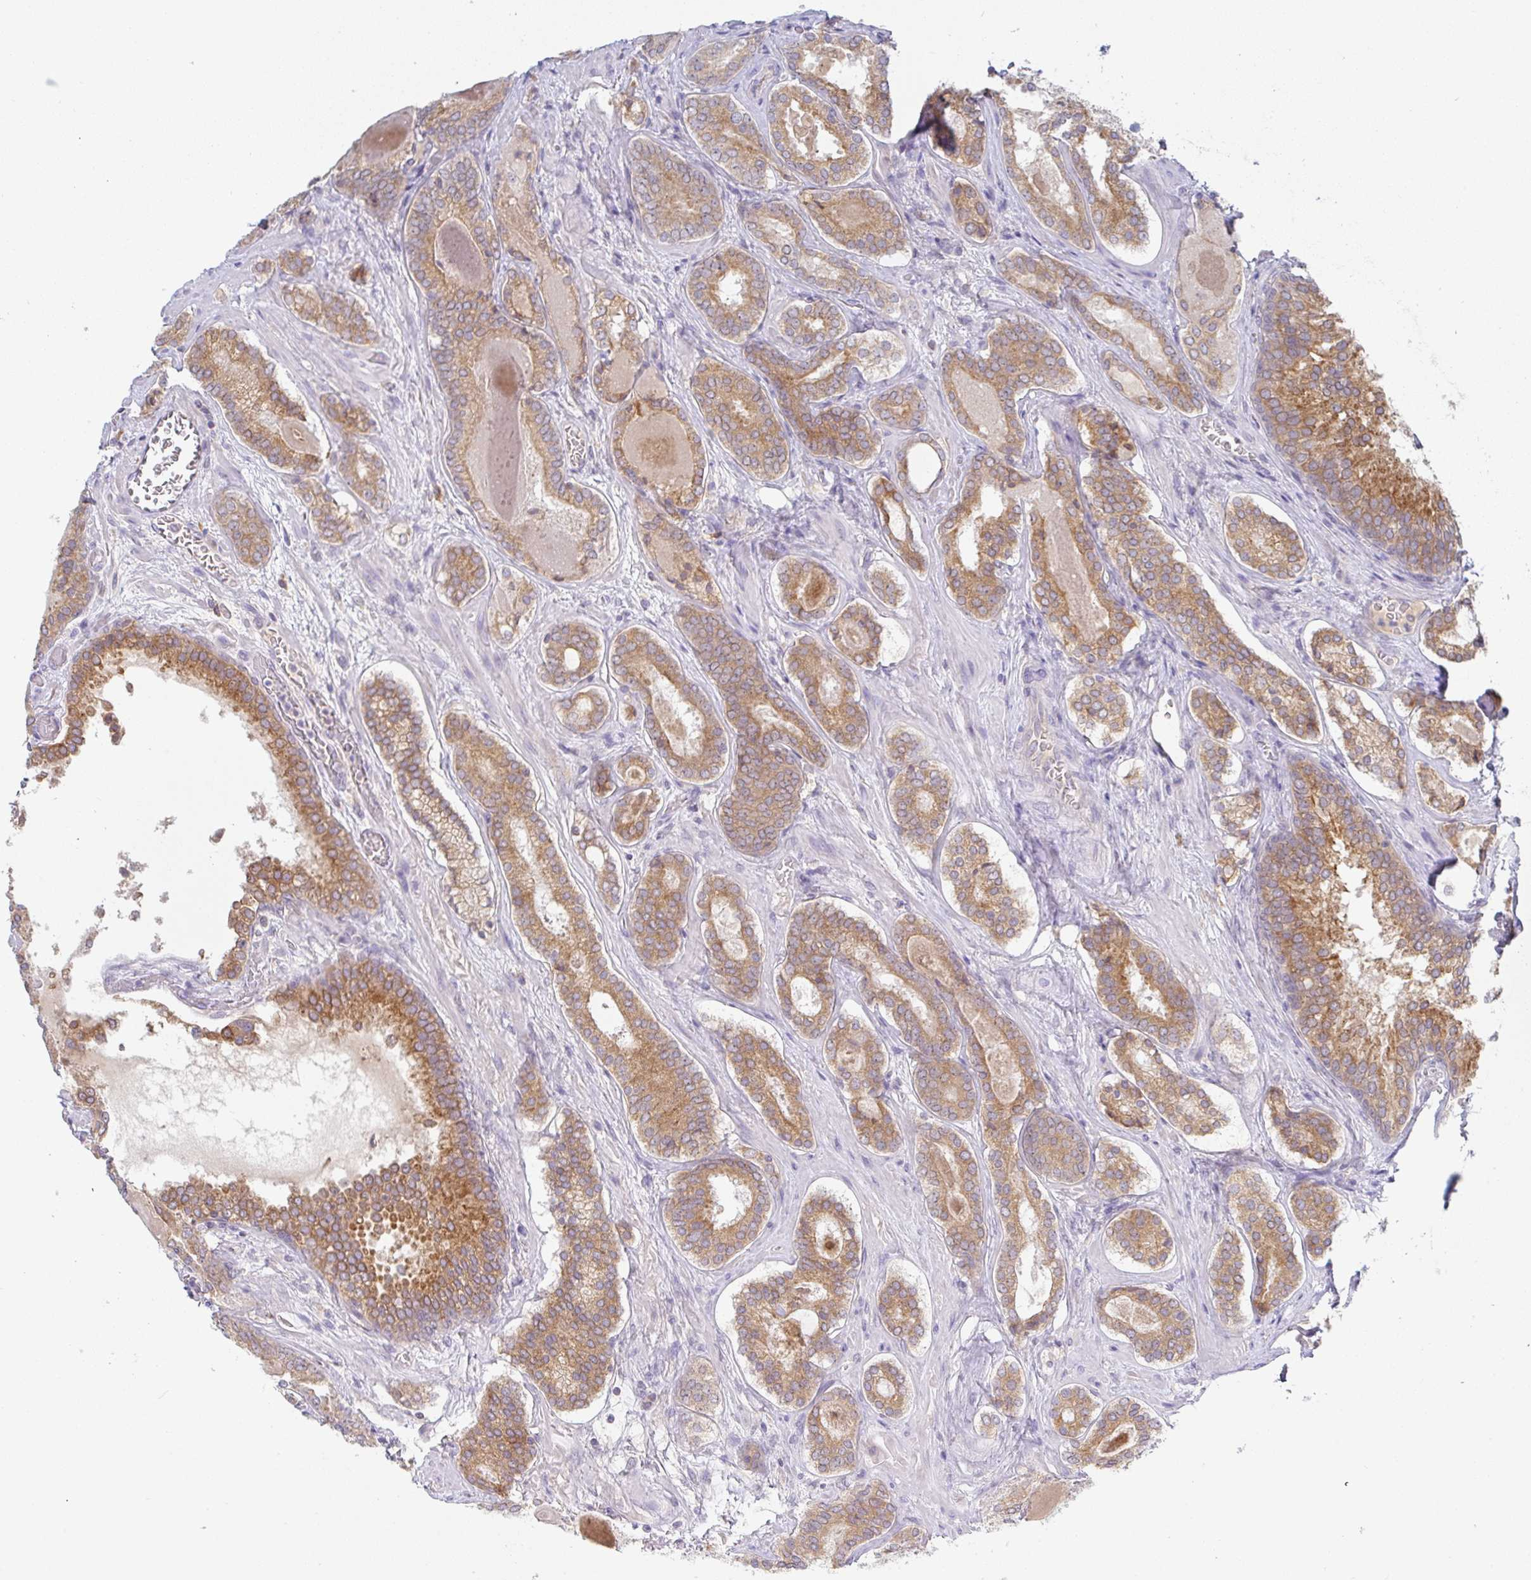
{"staining": {"intensity": "moderate", "quantity": ">75%", "location": "cytoplasmic/membranous"}, "tissue": "prostate cancer", "cell_type": "Tumor cells", "image_type": "cancer", "snomed": [{"axis": "morphology", "description": "Adenocarcinoma, Low grade"}, {"axis": "topography", "description": "Prostate"}], "caption": "Protein expression analysis of human prostate adenocarcinoma (low-grade) reveals moderate cytoplasmic/membranous positivity in about >75% of tumor cells.", "gene": "DERL2", "patient": {"sex": "male", "age": 62}}